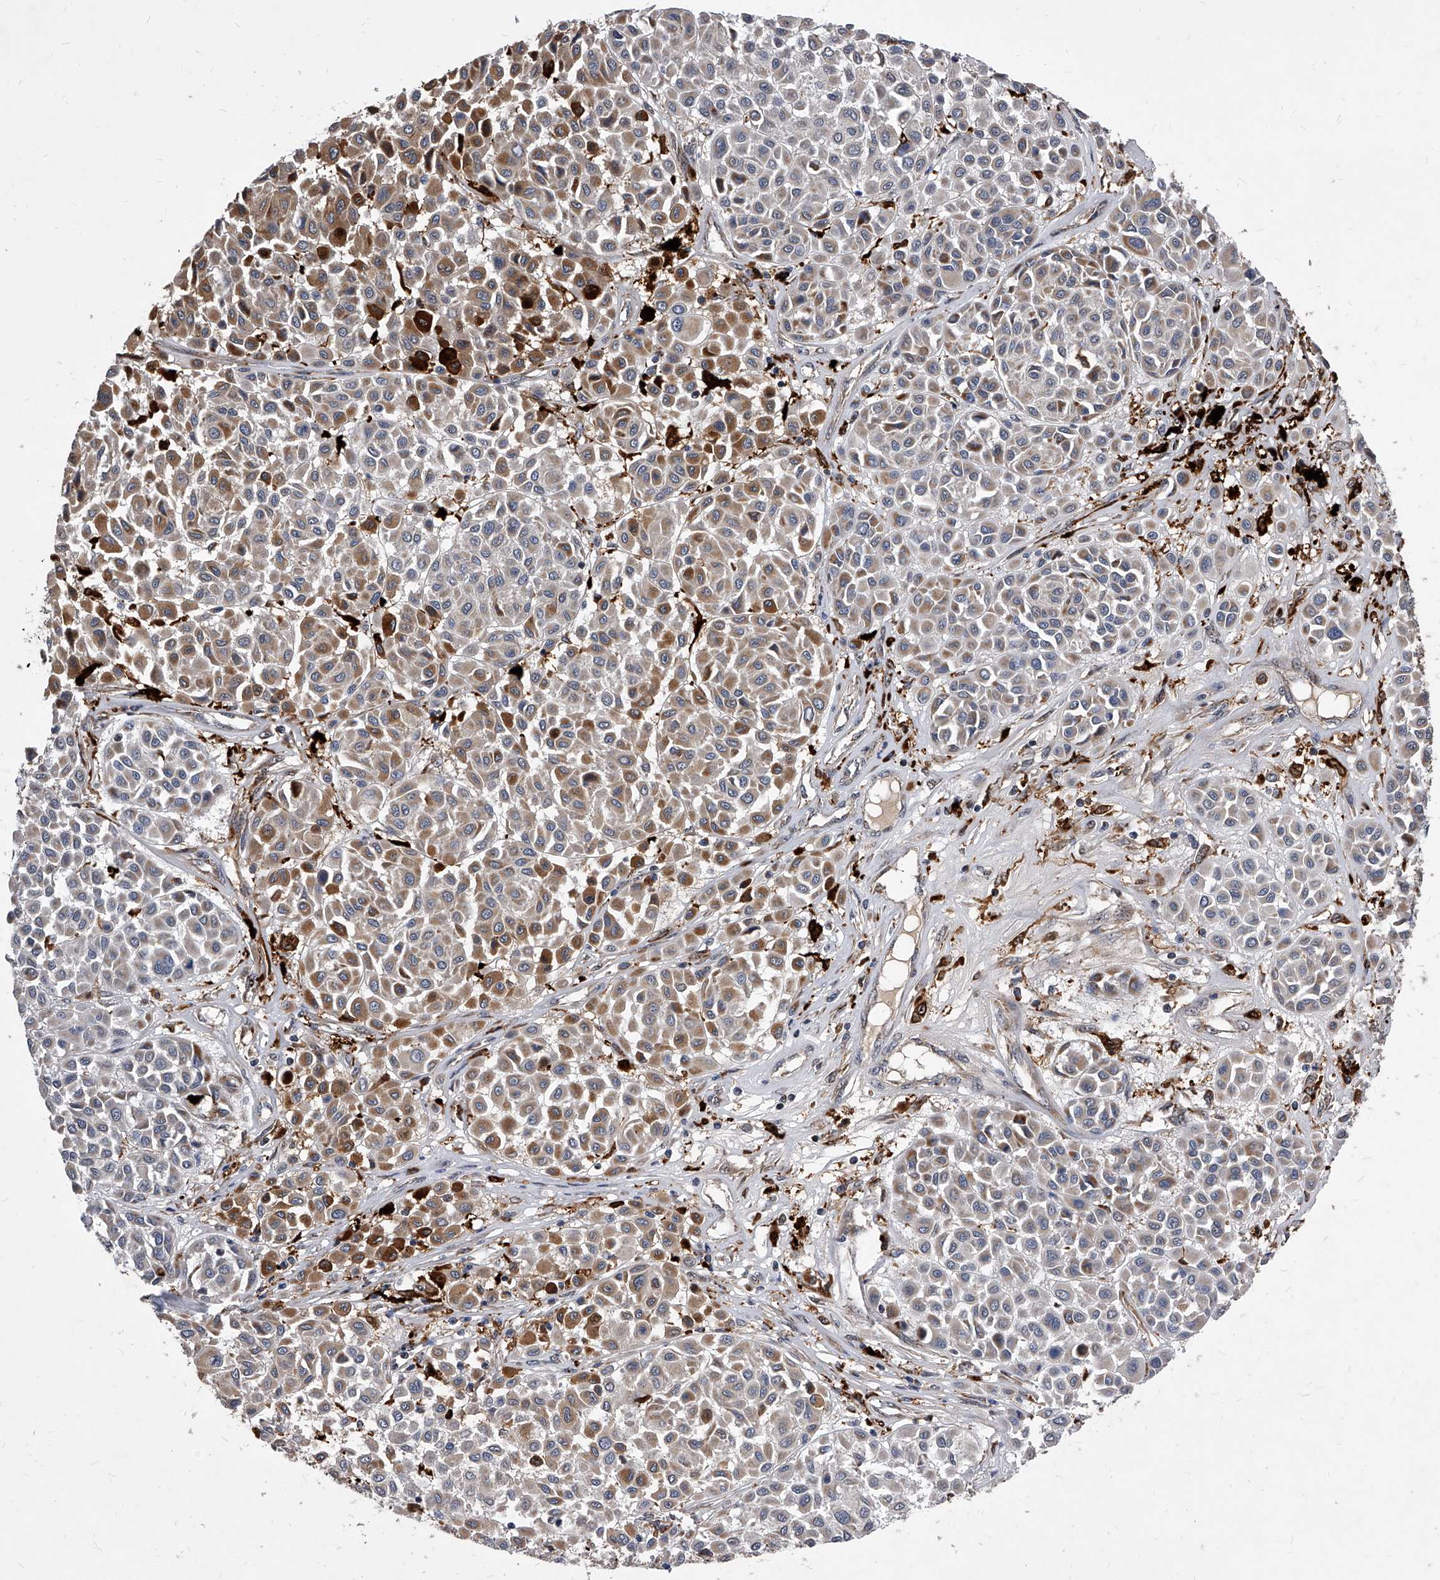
{"staining": {"intensity": "moderate", "quantity": "<25%", "location": "cytoplasmic/membranous"}, "tissue": "melanoma", "cell_type": "Tumor cells", "image_type": "cancer", "snomed": [{"axis": "morphology", "description": "Malignant melanoma, Metastatic site"}, {"axis": "topography", "description": "Soft tissue"}], "caption": "A low amount of moderate cytoplasmic/membranous positivity is identified in about <25% of tumor cells in melanoma tissue.", "gene": "SOBP", "patient": {"sex": "male", "age": 41}}